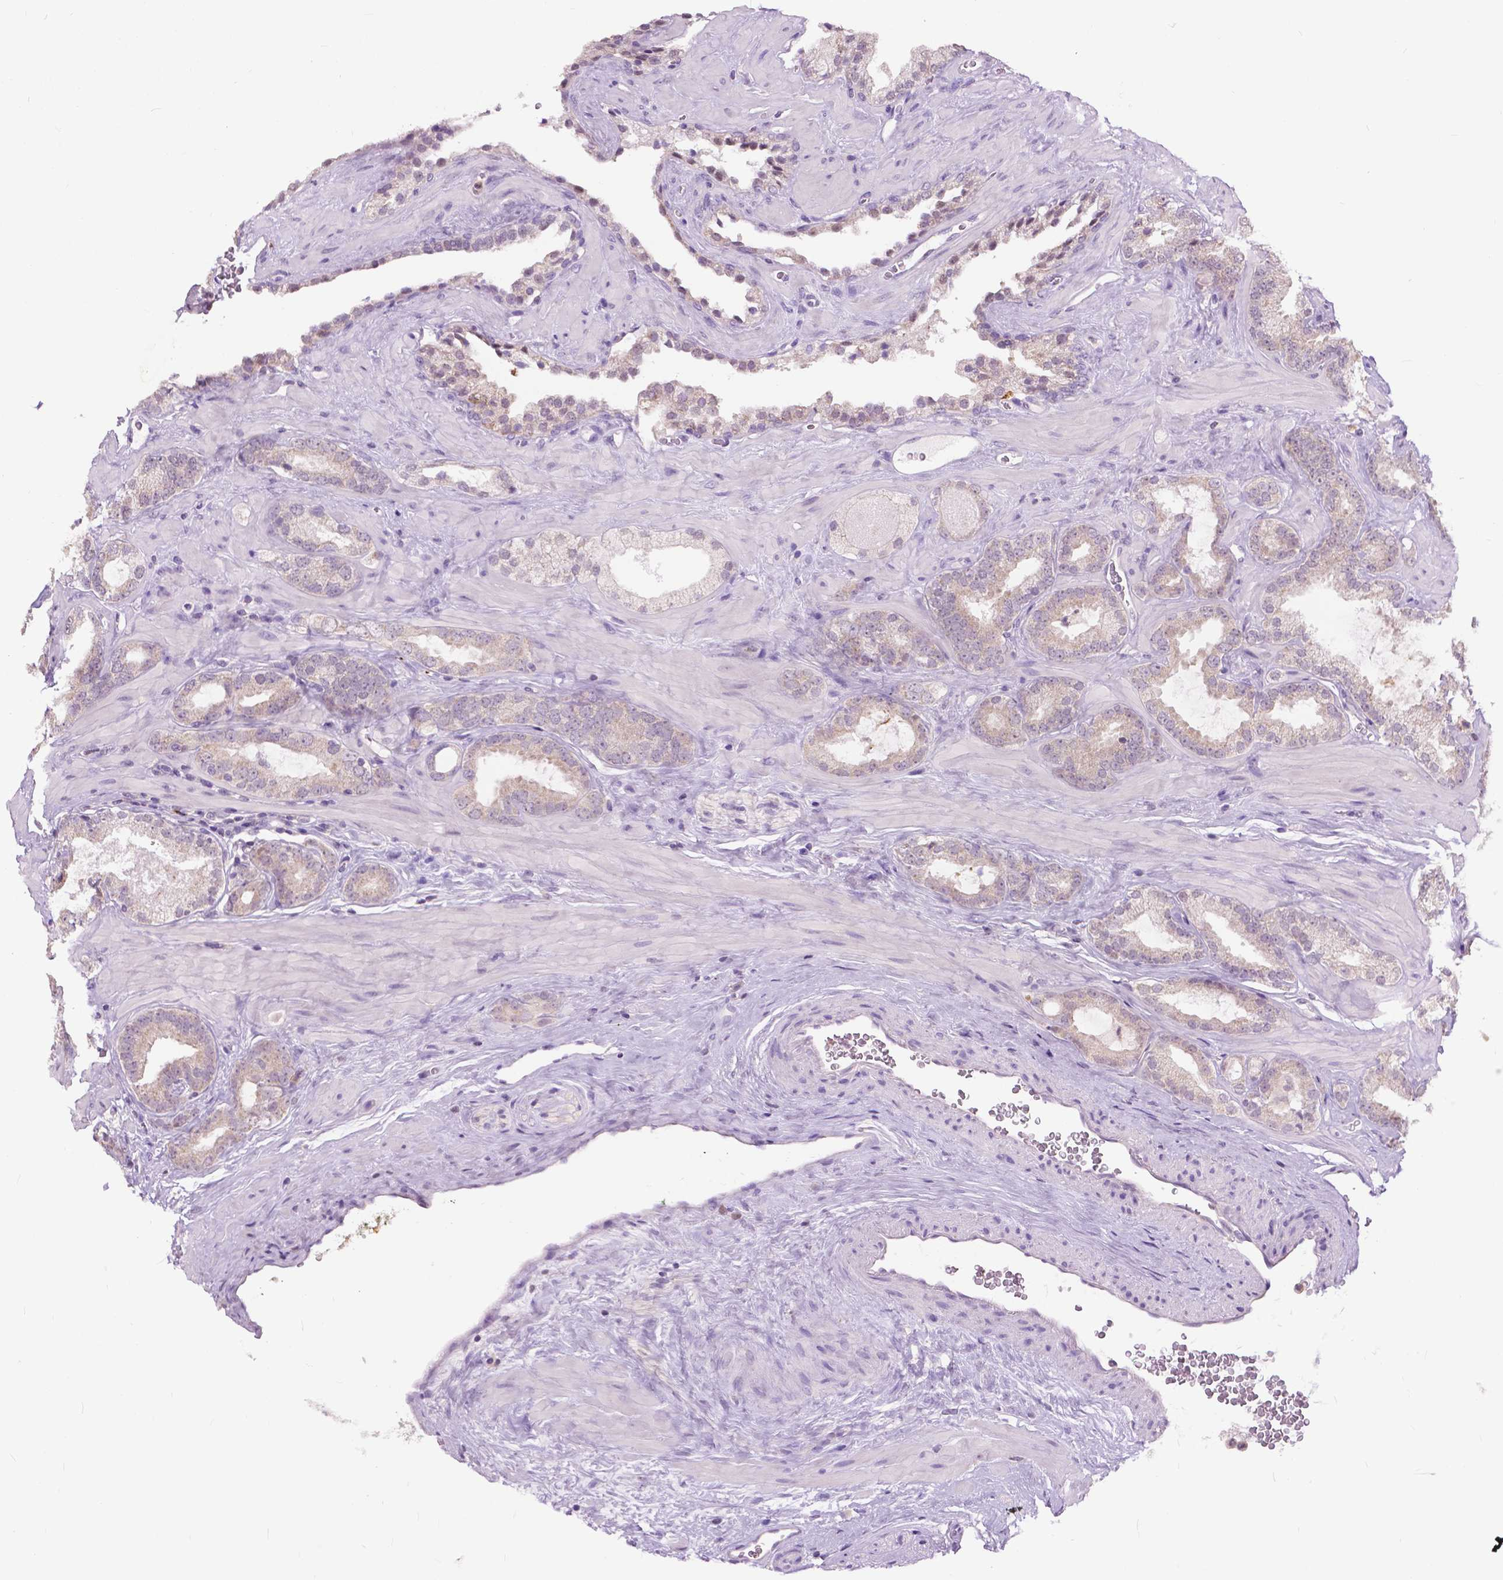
{"staining": {"intensity": "weak", "quantity": "25%-75%", "location": "cytoplasmic/membranous"}, "tissue": "prostate cancer", "cell_type": "Tumor cells", "image_type": "cancer", "snomed": [{"axis": "morphology", "description": "Adenocarcinoma, Low grade"}, {"axis": "topography", "description": "Prostate"}], "caption": "A histopathology image showing weak cytoplasmic/membranous staining in approximately 25%-75% of tumor cells in prostate cancer (low-grade adenocarcinoma), as visualized by brown immunohistochemical staining.", "gene": "TTC9B", "patient": {"sex": "male", "age": 62}}